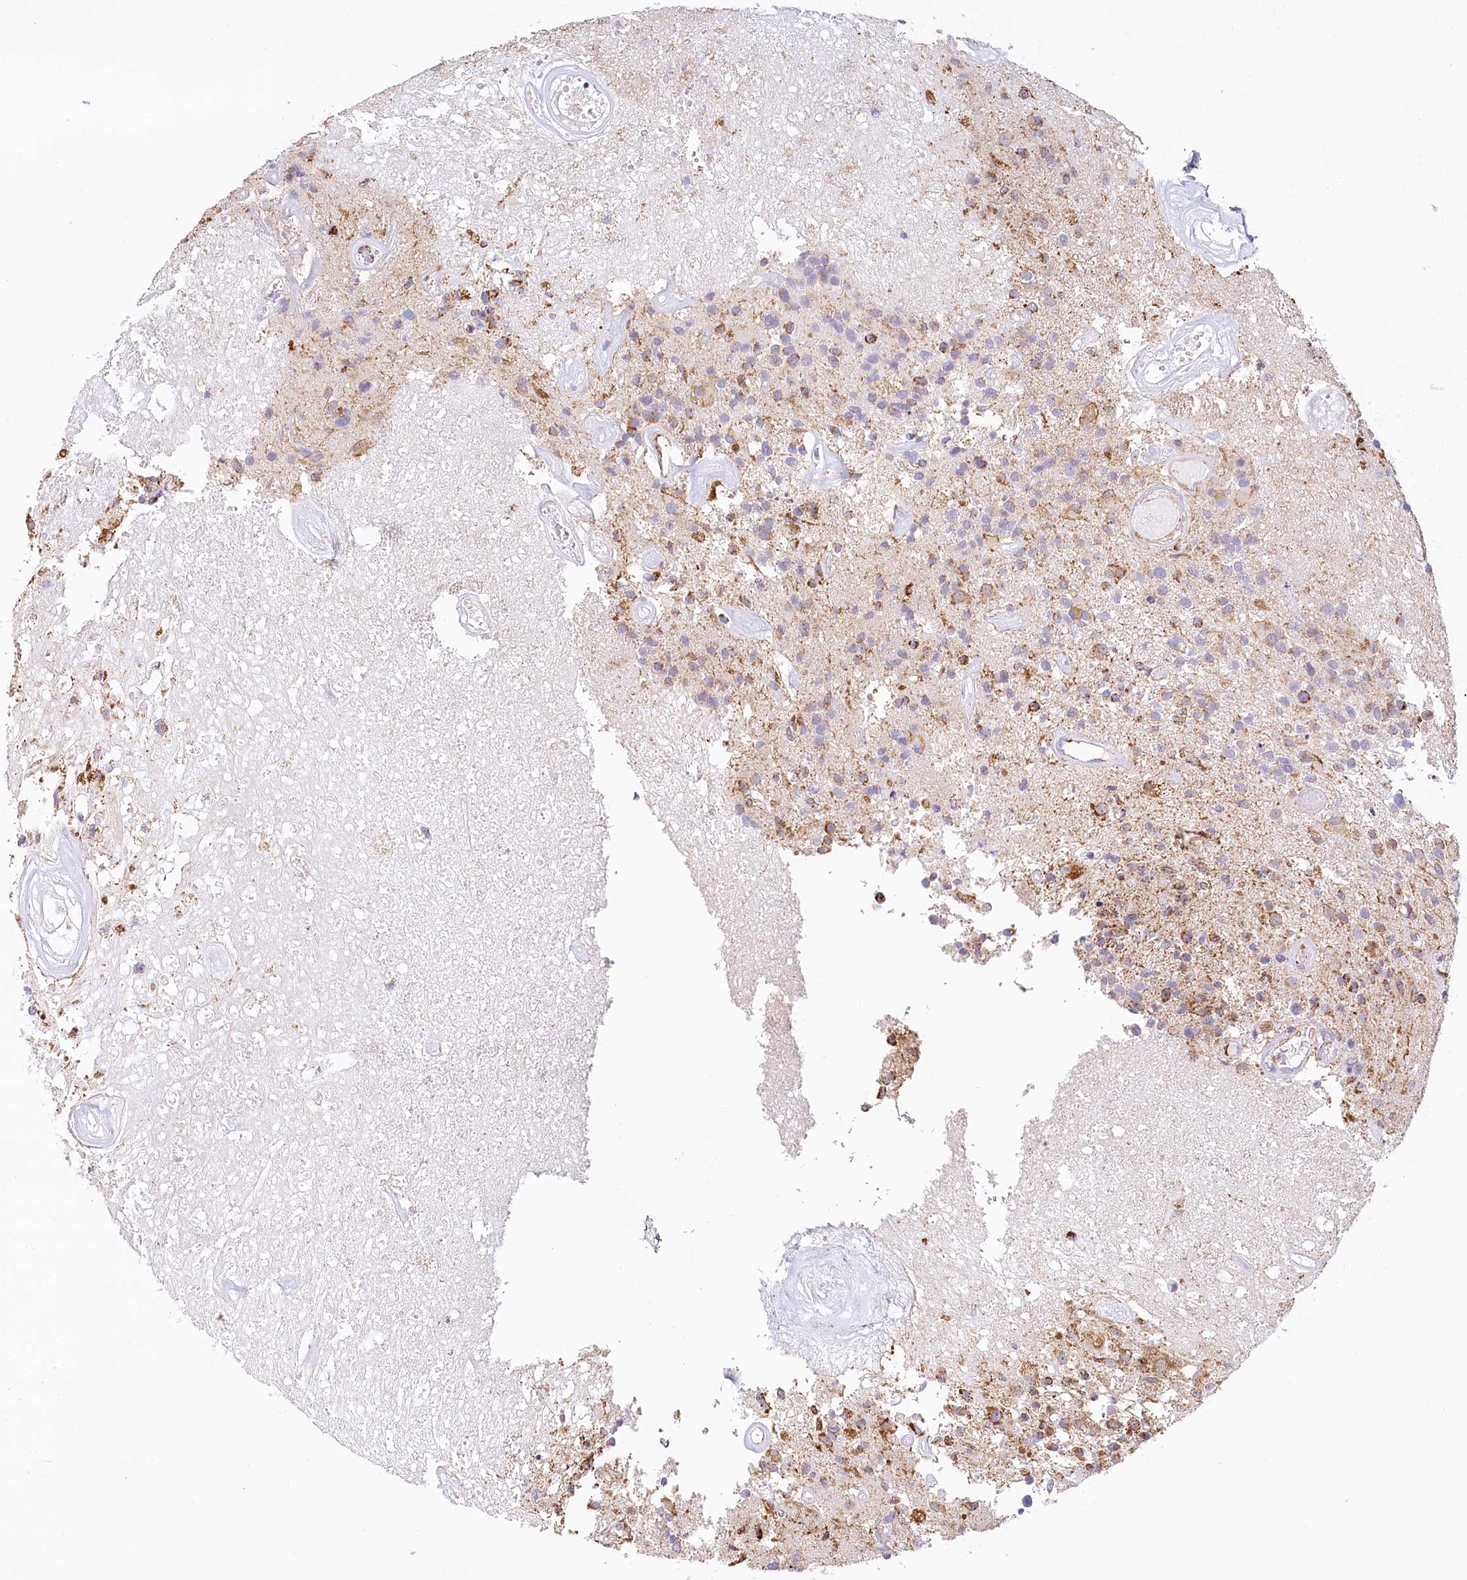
{"staining": {"intensity": "moderate", "quantity": "25%-75%", "location": "cytoplasmic/membranous"}, "tissue": "glioma", "cell_type": "Tumor cells", "image_type": "cancer", "snomed": [{"axis": "morphology", "description": "Glioma, malignant, High grade"}, {"axis": "morphology", "description": "Glioblastoma, NOS"}, {"axis": "topography", "description": "Brain"}], "caption": "Immunohistochemical staining of glioma shows moderate cytoplasmic/membranous protein positivity in approximately 25%-75% of tumor cells.", "gene": "LSS", "patient": {"sex": "male", "age": 60}}